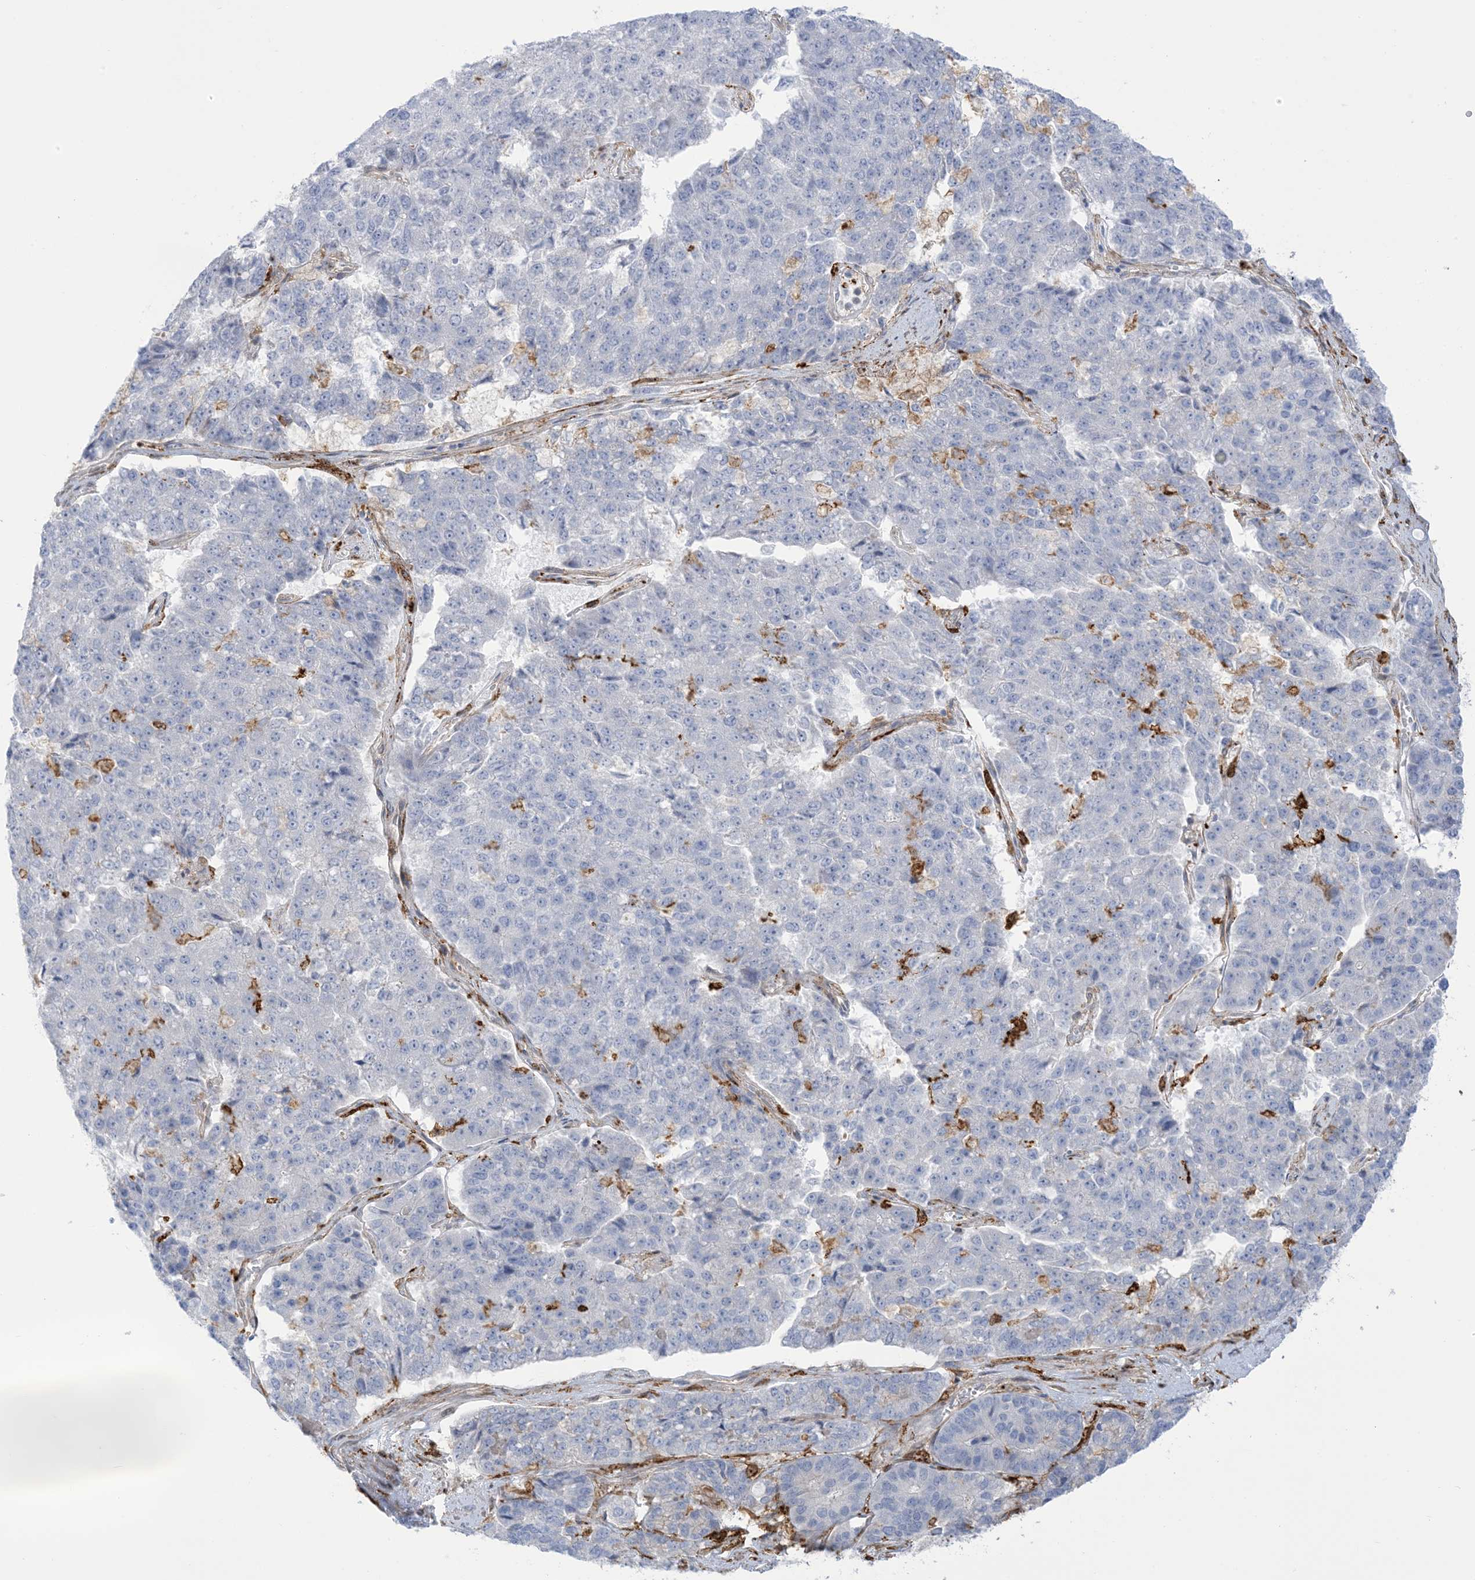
{"staining": {"intensity": "negative", "quantity": "none", "location": "none"}, "tissue": "pancreatic cancer", "cell_type": "Tumor cells", "image_type": "cancer", "snomed": [{"axis": "morphology", "description": "Adenocarcinoma, NOS"}, {"axis": "topography", "description": "Pancreas"}], "caption": "Tumor cells are negative for protein expression in human pancreatic cancer.", "gene": "ICMT", "patient": {"sex": "male", "age": 50}}